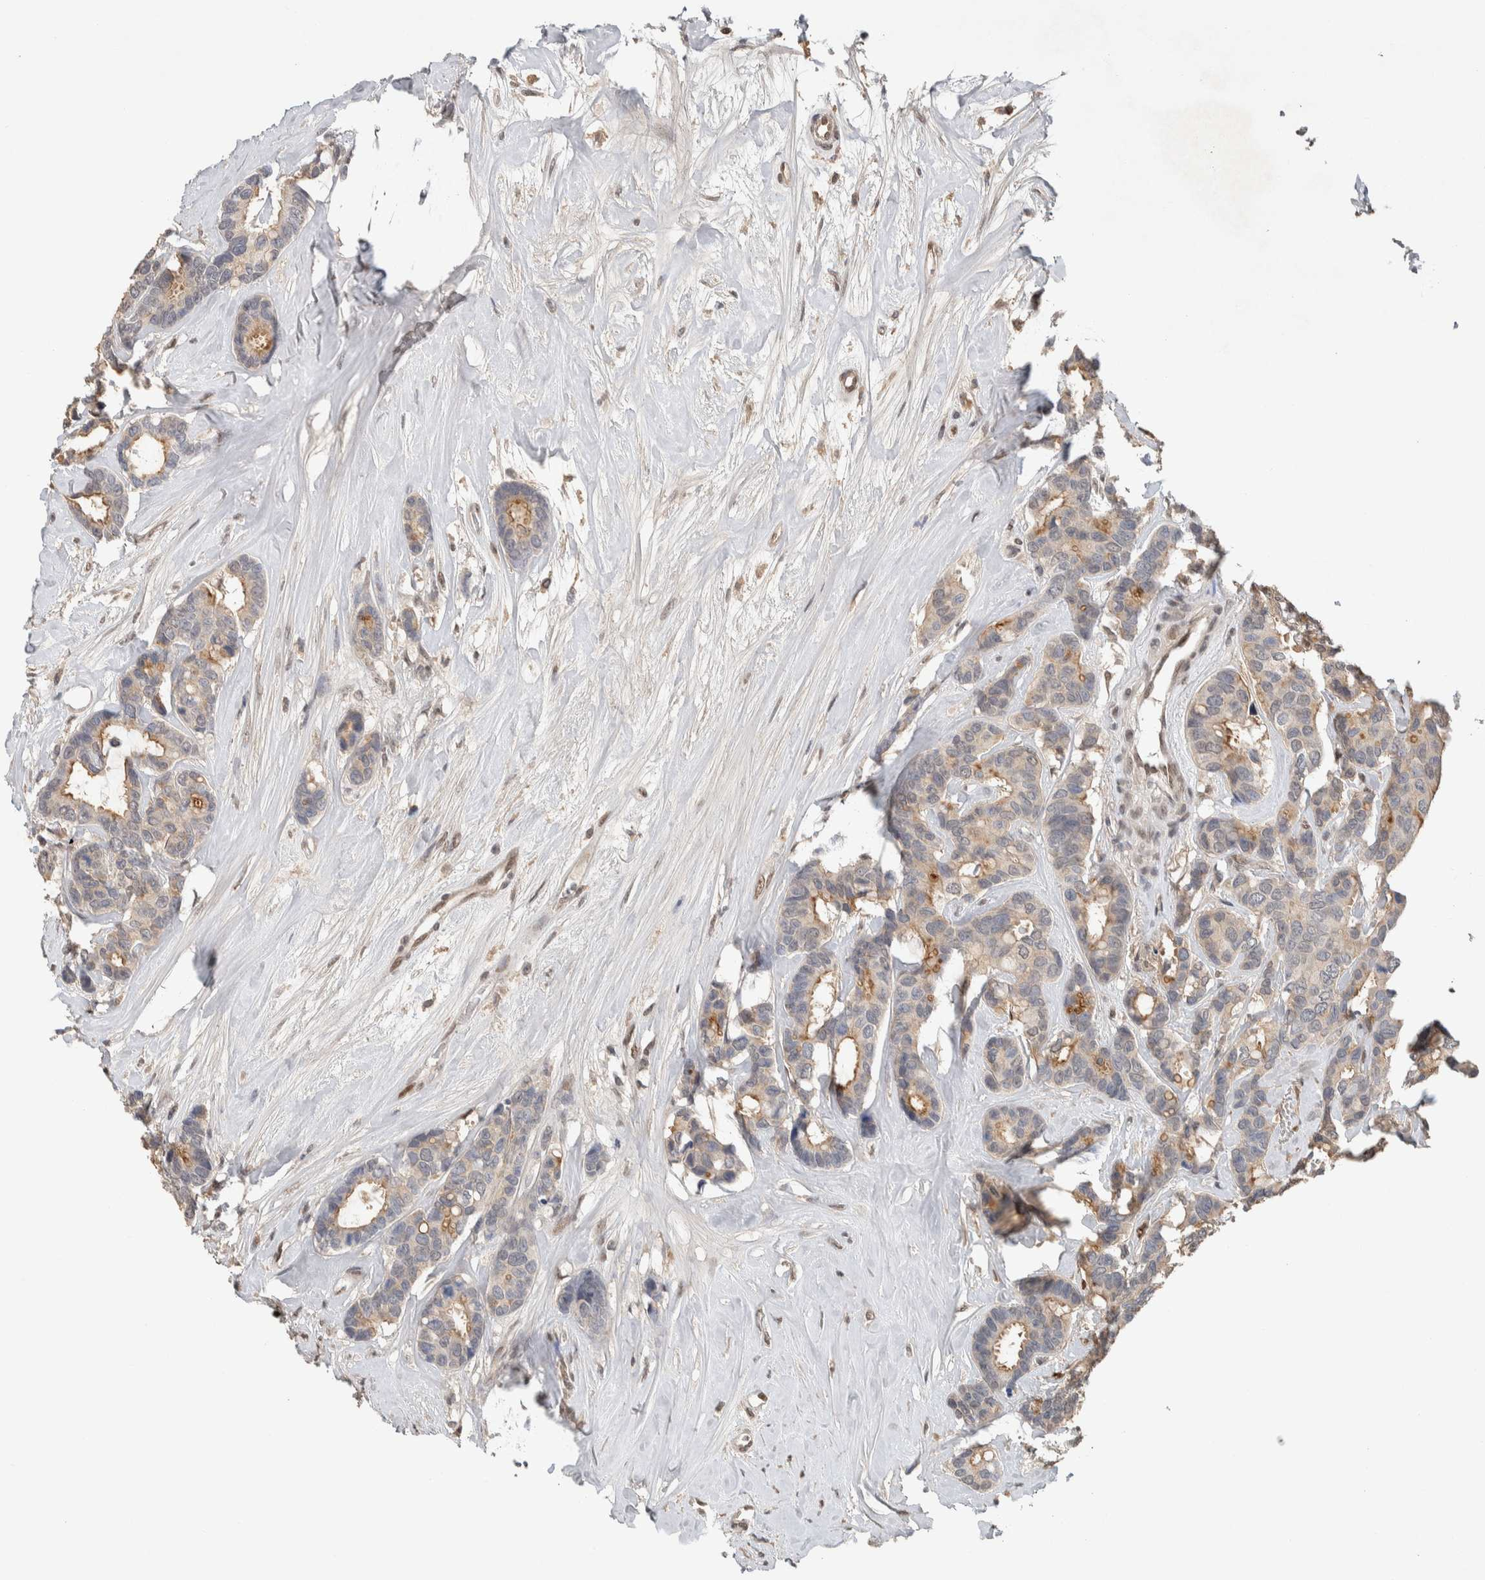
{"staining": {"intensity": "weak", "quantity": ">75%", "location": "cytoplasmic/membranous"}, "tissue": "breast cancer", "cell_type": "Tumor cells", "image_type": "cancer", "snomed": [{"axis": "morphology", "description": "Duct carcinoma"}, {"axis": "topography", "description": "Breast"}], "caption": "Protein staining of breast invasive ductal carcinoma tissue reveals weak cytoplasmic/membranous expression in about >75% of tumor cells.", "gene": "CYSRT1", "patient": {"sex": "female", "age": 87}}